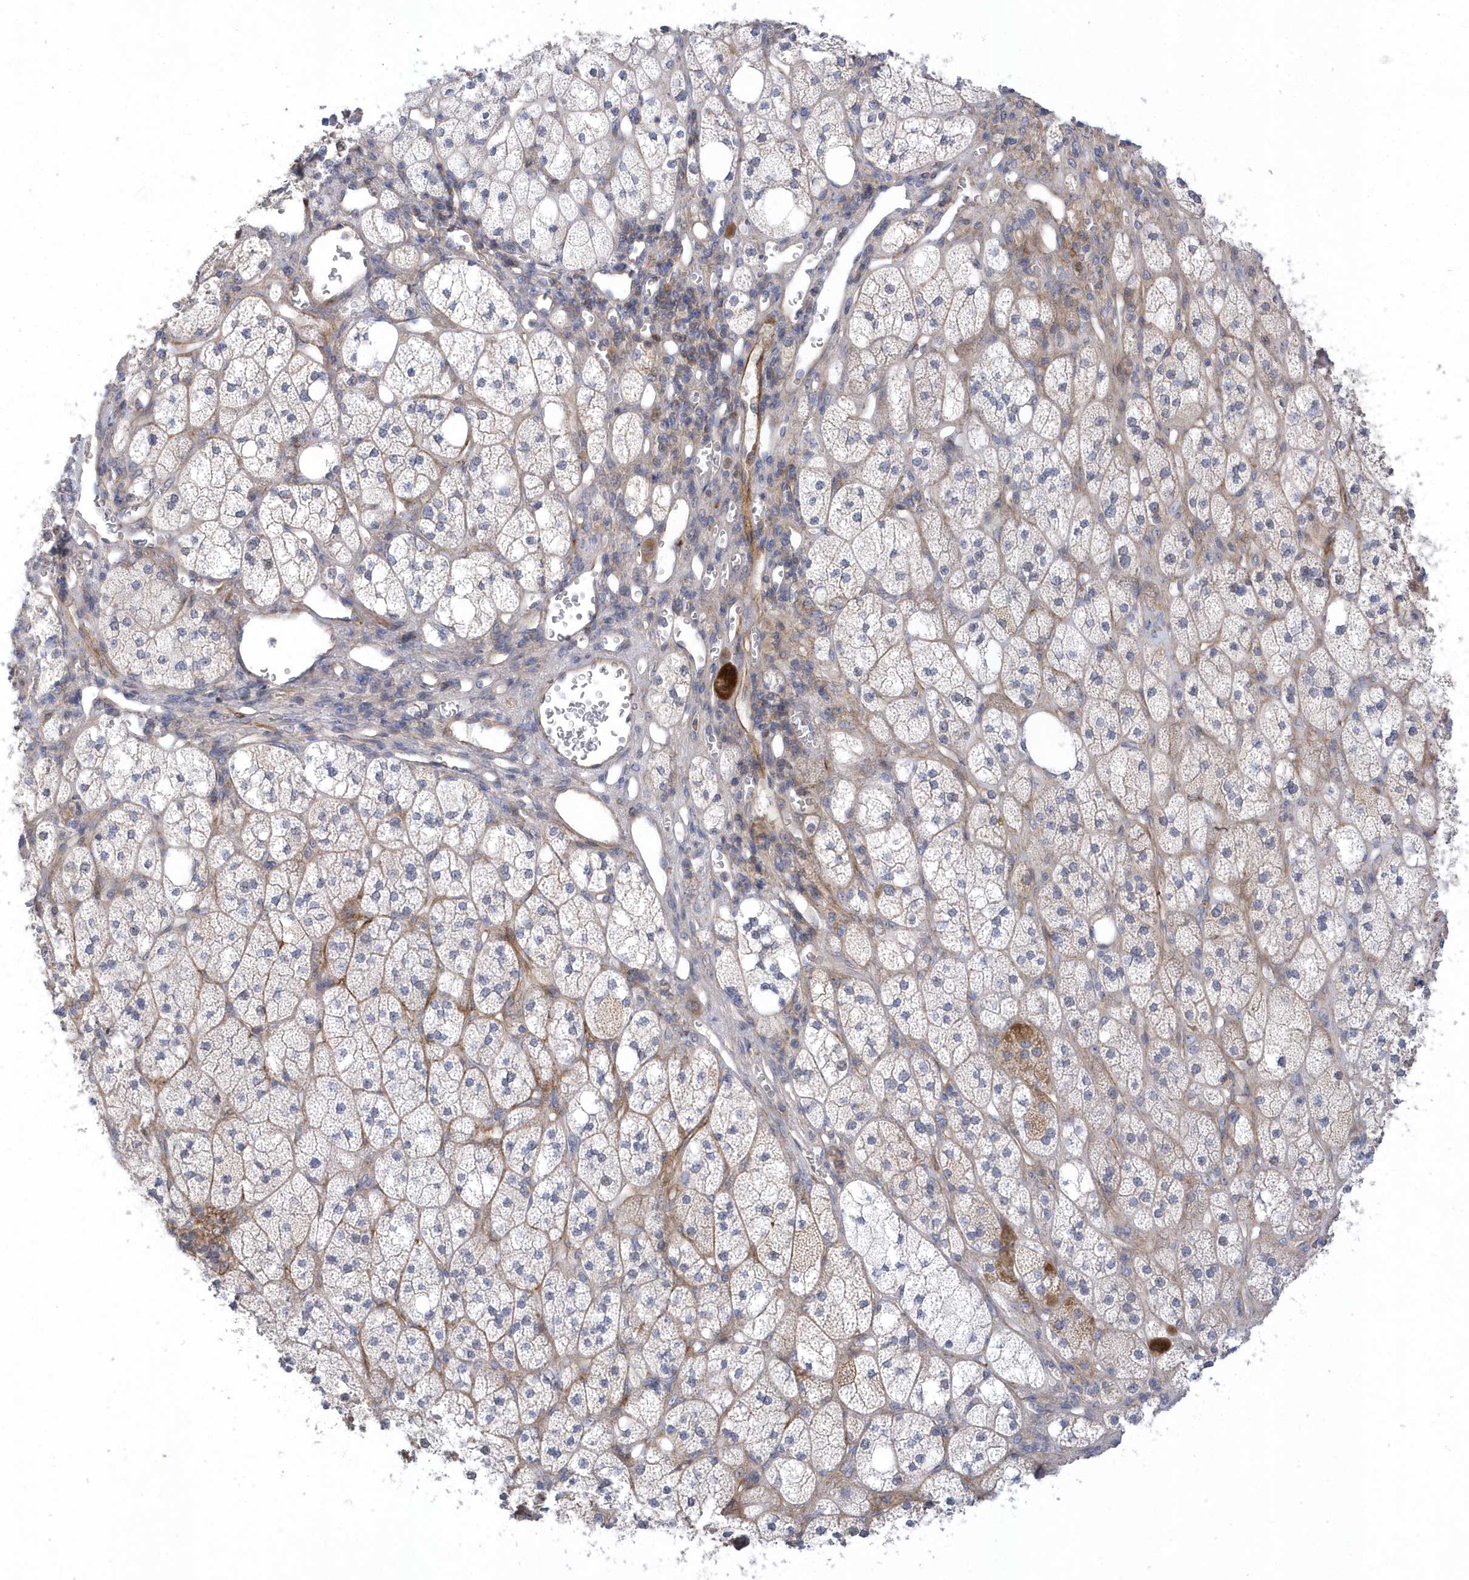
{"staining": {"intensity": "strong", "quantity": "<25%", "location": "cytoplasmic/membranous"}, "tissue": "adrenal gland", "cell_type": "Glandular cells", "image_type": "normal", "snomed": [{"axis": "morphology", "description": "Normal tissue, NOS"}, {"axis": "topography", "description": "Adrenal gland"}], "caption": "A brown stain labels strong cytoplasmic/membranous staining of a protein in glandular cells of benign human adrenal gland. (IHC, brightfield microscopy, high magnification).", "gene": "ANAPC1", "patient": {"sex": "male", "age": 61}}